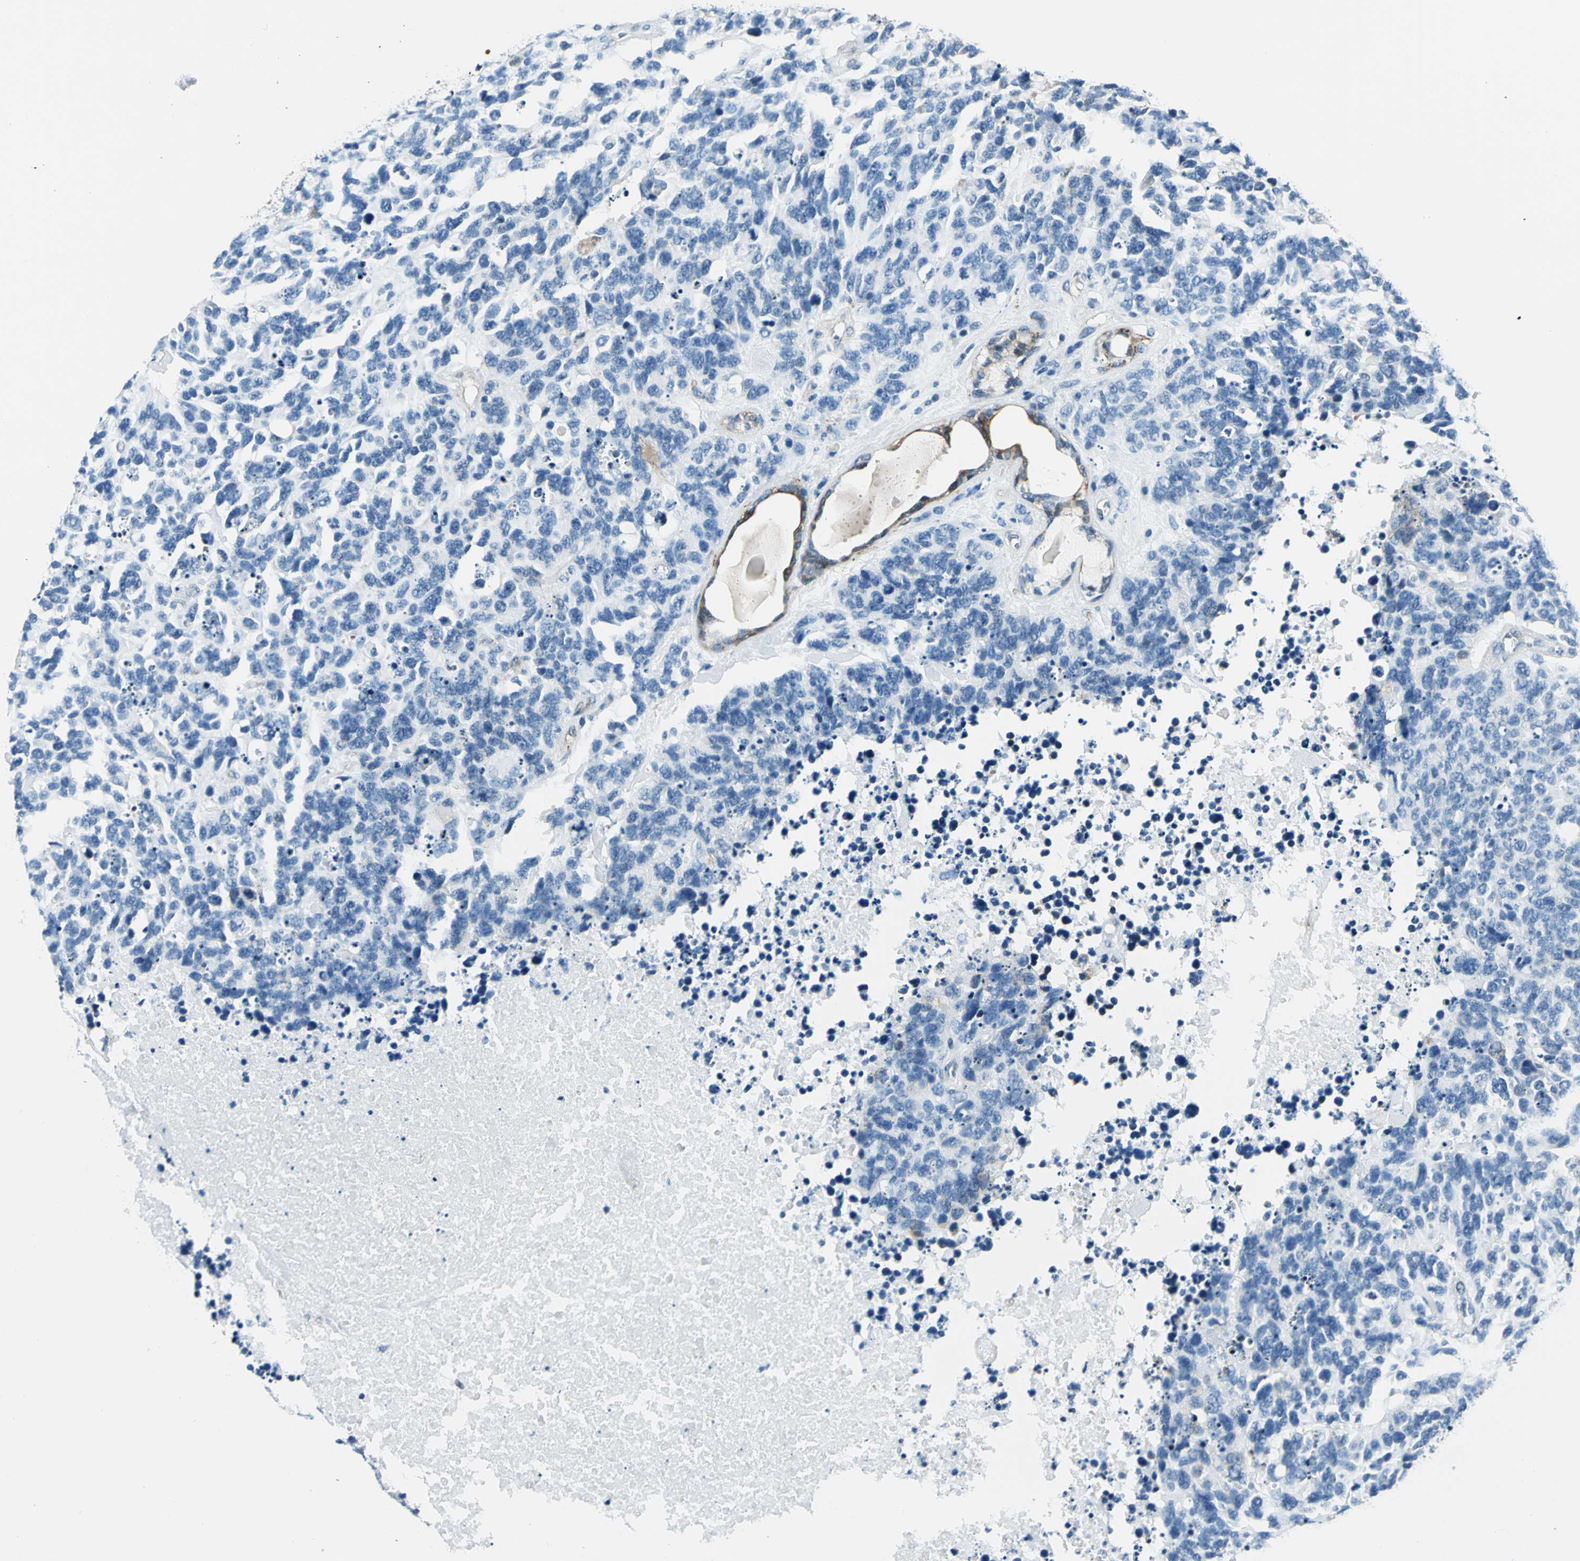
{"staining": {"intensity": "negative", "quantity": "none", "location": "none"}, "tissue": "lung cancer", "cell_type": "Tumor cells", "image_type": "cancer", "snomed": [{"axis": "morphology", "description": "Neoplasm, malignant, NOS"}, {"axis": "topography", "description": "Lung"}], "caption": "A photomicrograph of human lung cancer (malignant neoplasm) is negative for staining in tumor cells.", "gene": "HSPB1", "patient": {"sex": "female", "age": 58}}